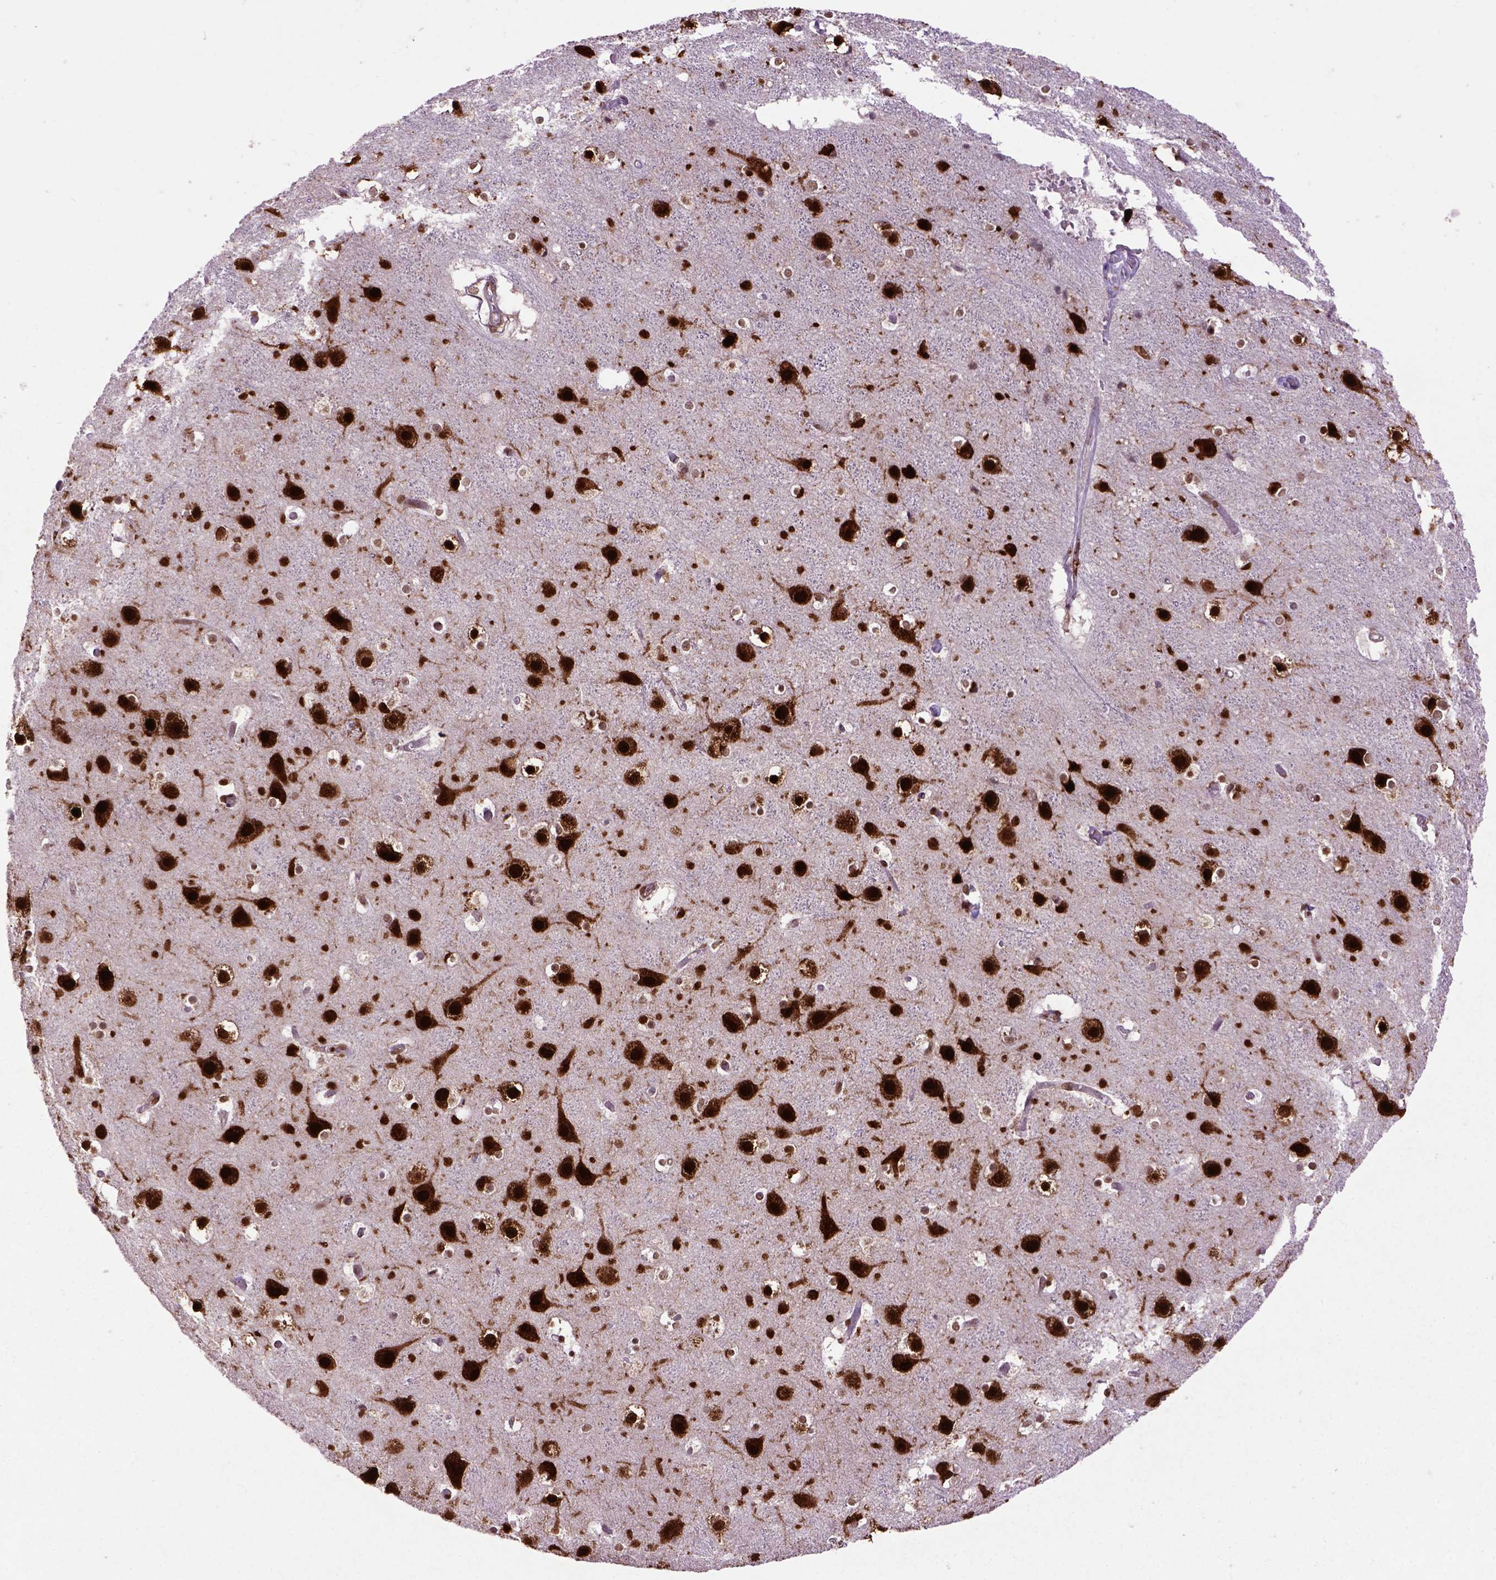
{"staining": {"intensity": "negative", "quantity": "none", "location": "none"}, "tissue": "cerebral cortex", "cell_type": "Endothelial cells", "image_type": "normal", "snomed": [{"axis": "morphology", "description": "Normal tissue, NOS"}, {"axis": "topography", "description": "Cerebral cortex"}], "caption": "Micrograph shows no significant protein staining in endothelial cells of unremarkable cerebral cortex.", "gene": "CELF1", "patient": {"sex": "female", "age": 52}}